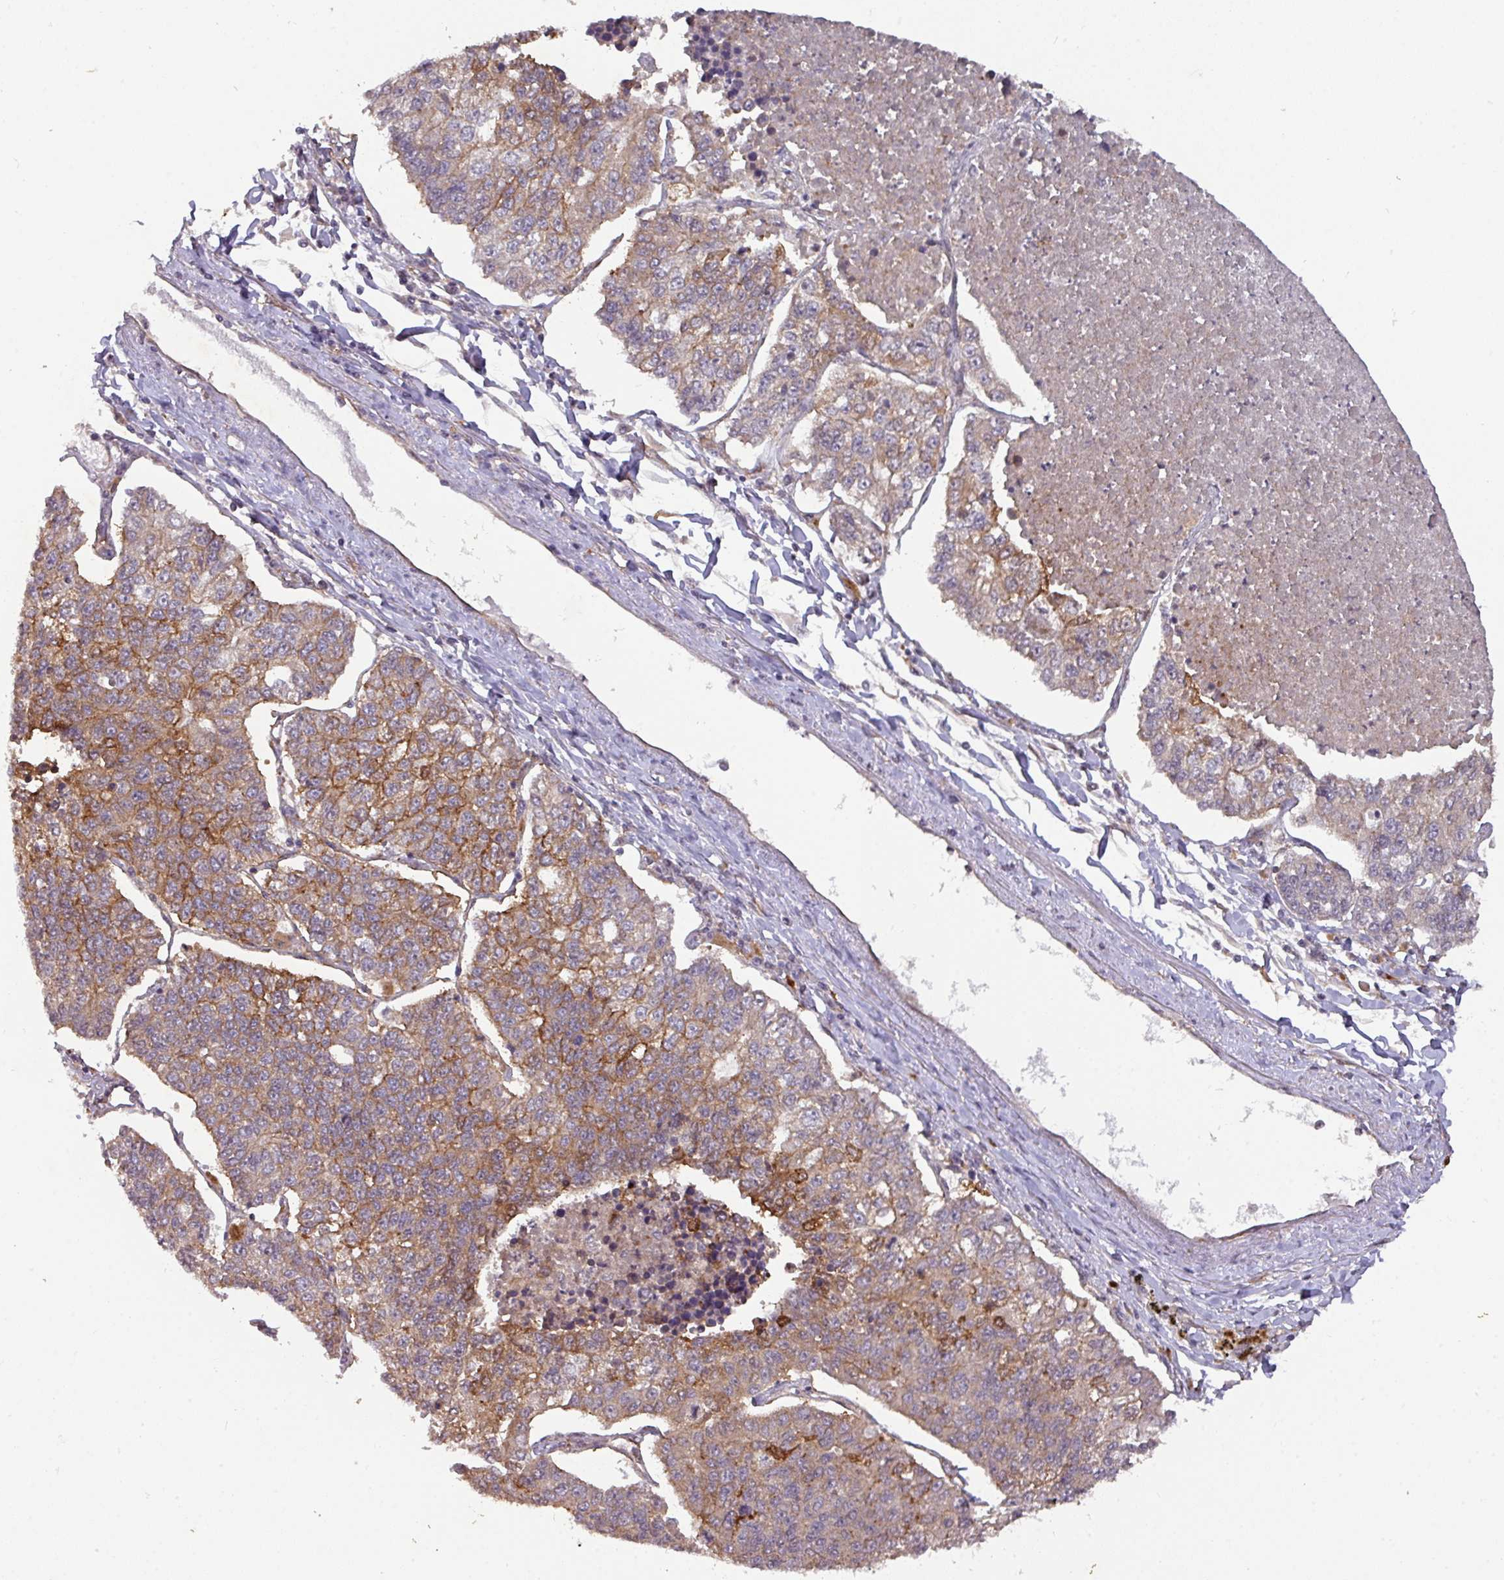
{"staining": {"intensity": "moderate", "quantity": ">75%", "location": "cytoplasmic/membranous"}, "tissue": "lung cancer", "cell_type": "Tumor cells", "image_type": "cancer", "snomed": [{"axis": "morphology", "description": "Adenocarcinoma, NOS"}, {"axis": "topography", "description": "Lung"}], "caption": "Tumor cells exhibit medium levels of moderate cytoplasmic/membranous expression in about >75% of cells in human lung cancer (adenocarcinoma).", "gene": "CYFIP2", "patient": {"sex": "male", "age": 49}}